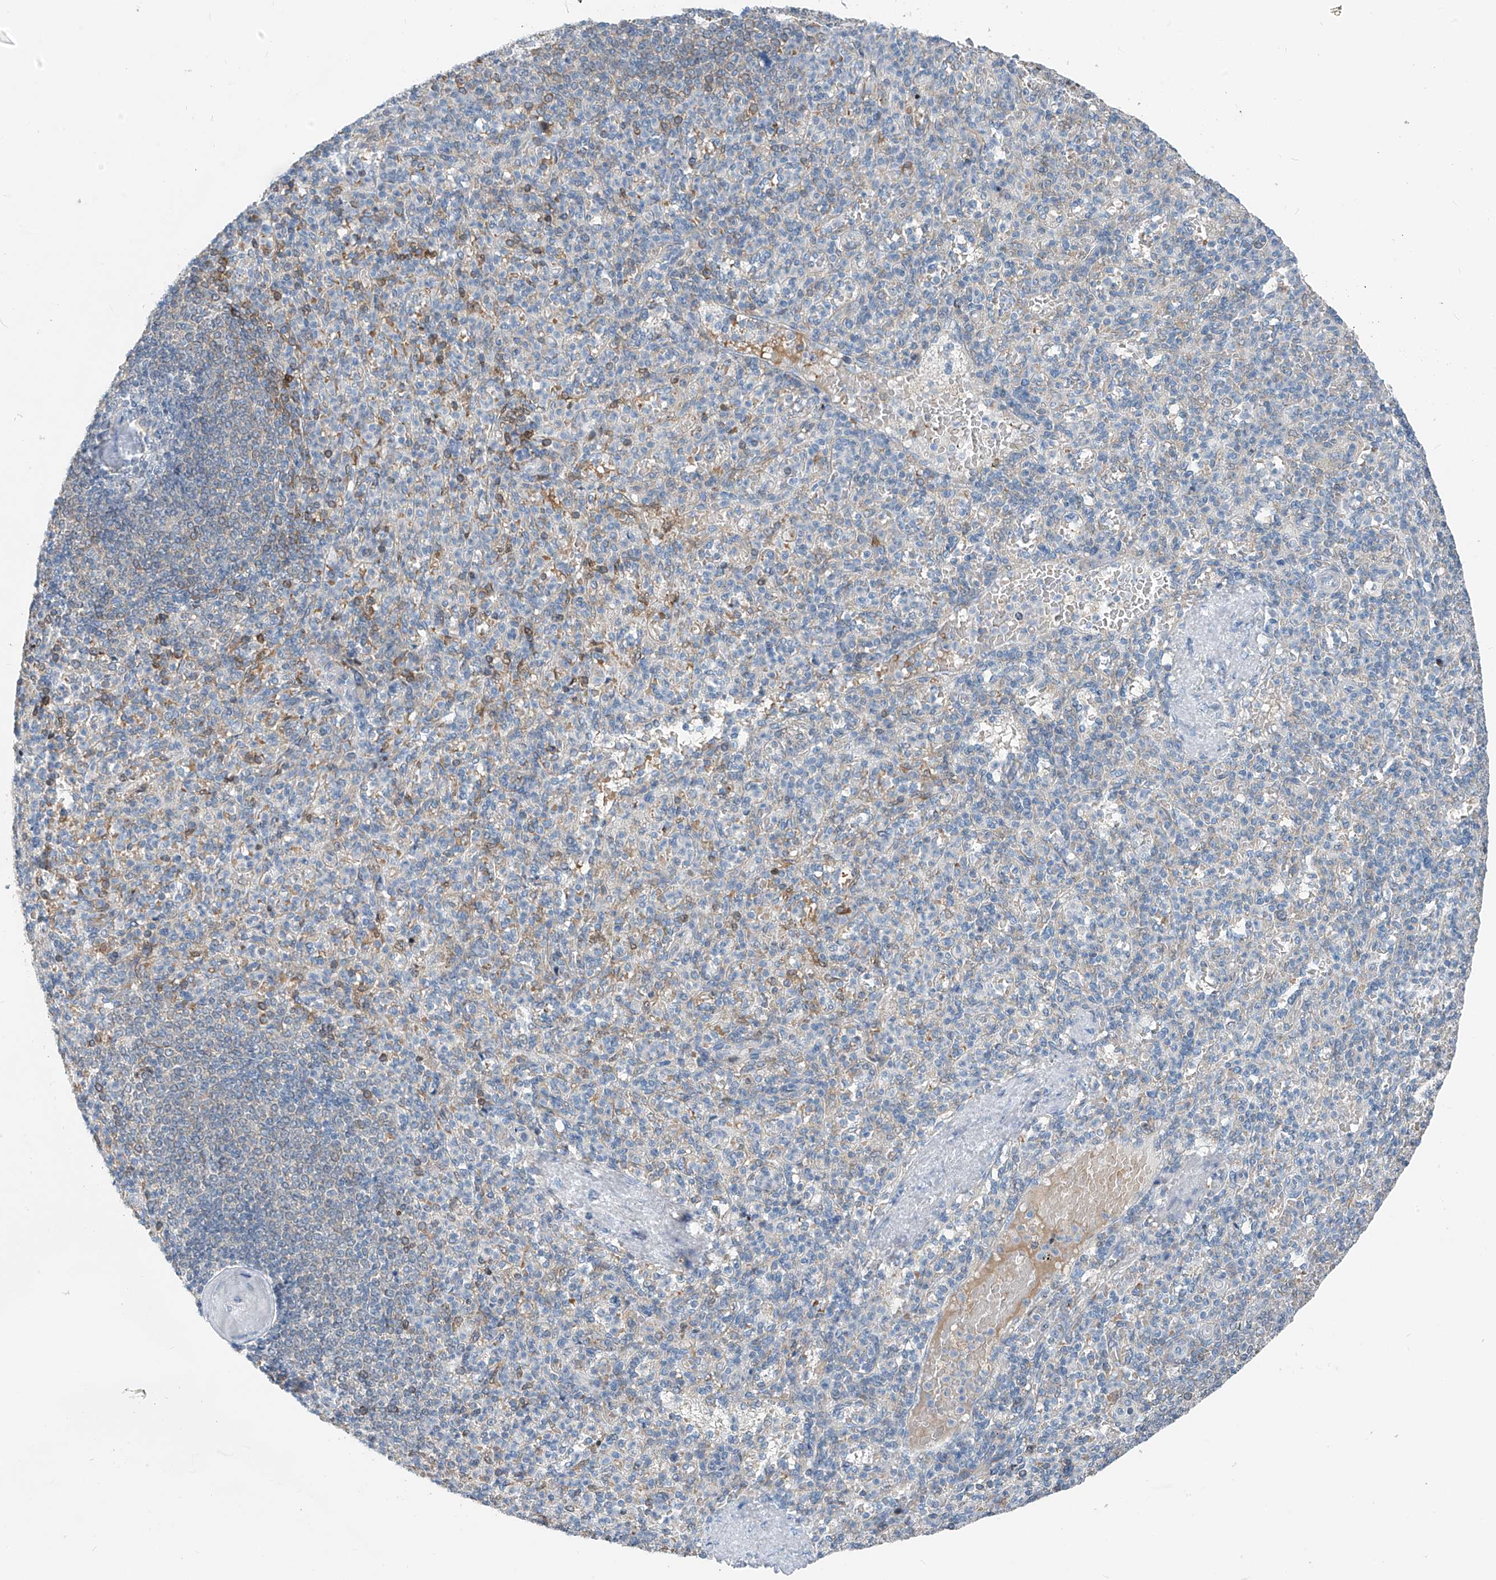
{"staining": {"intensity": "negative", "quantity": "none", "location": "none"}, "tissue": "spleen", "cell_type": "Cells in red pulp", "image_type": "normal", "snomed": [{"axis": "morphology", "description": "Normal tissue, NOS"}, {"axis": "topography", "description": "Spleen"}], "caption": "Spleen stained for a protein using immunohistochemistry demonstrates no expression cells in red pulp.", "gene": "FGD2", "patient": {"sex": "female", "age": 74}}